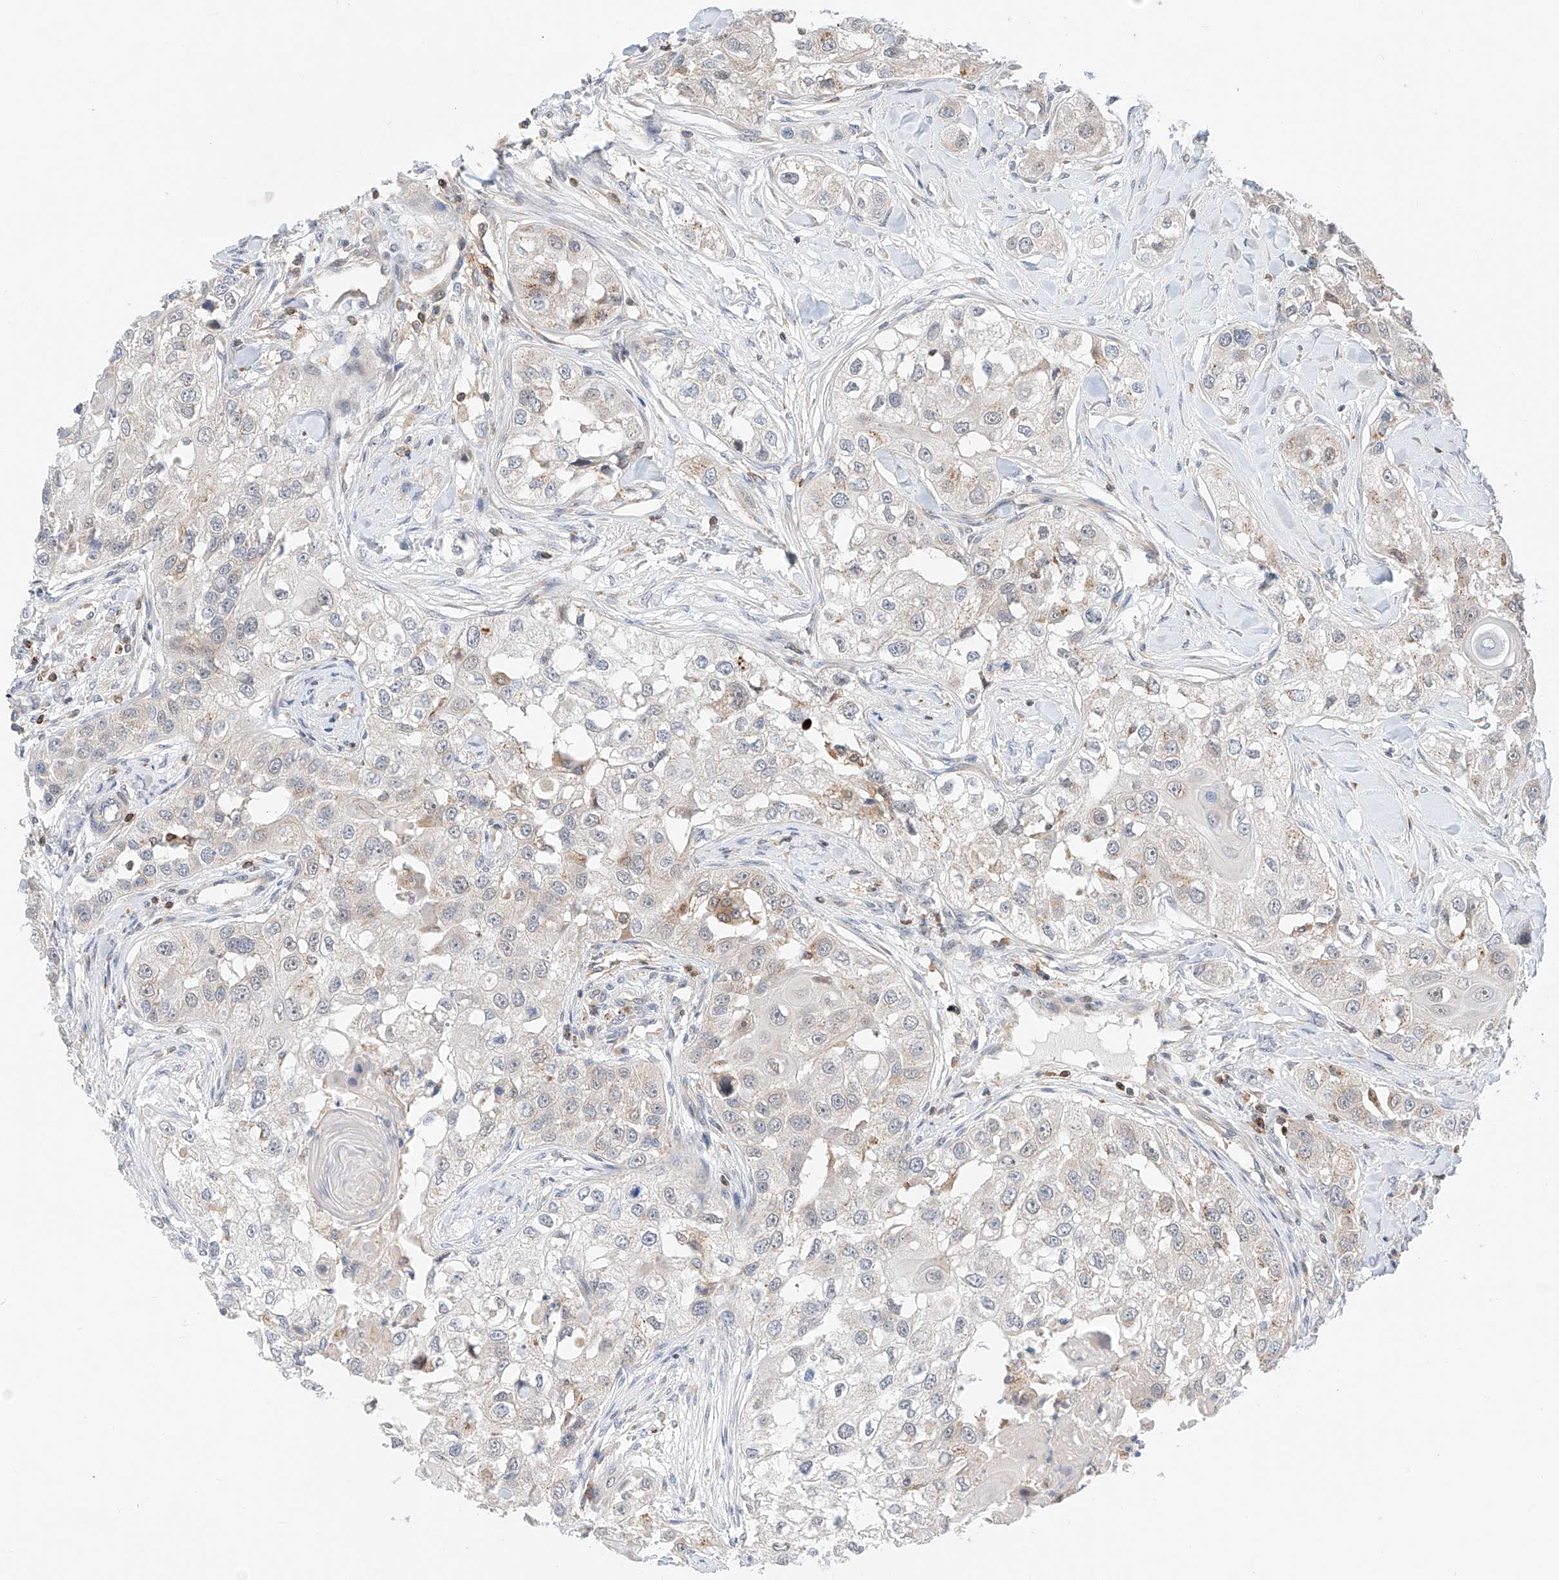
{"staining": {"intensity": "negative", "quantity": "none", "location": "none"}, "tissue": "head and neck cancer", "cell_type": "Tumor cells", "image_type": "cancer", "snomed": [{"axis": "morphology", "description": "Normal tissue, NOS"}, {"axis": "morphology", "description": "Squamous cell carcinoma, NOS"}, {"axis": "topography", "description": "Skeletal muscle"}, {"axis": "topography", "description": "Head-Neck"}], "caption": "A micrograph of squamous cell carcinoma (head and neck) stained for a protein demonstrates no brown staining in tumor cells.", "gene": "MFN2", "patient": {"sex": "male", "age": 51}}